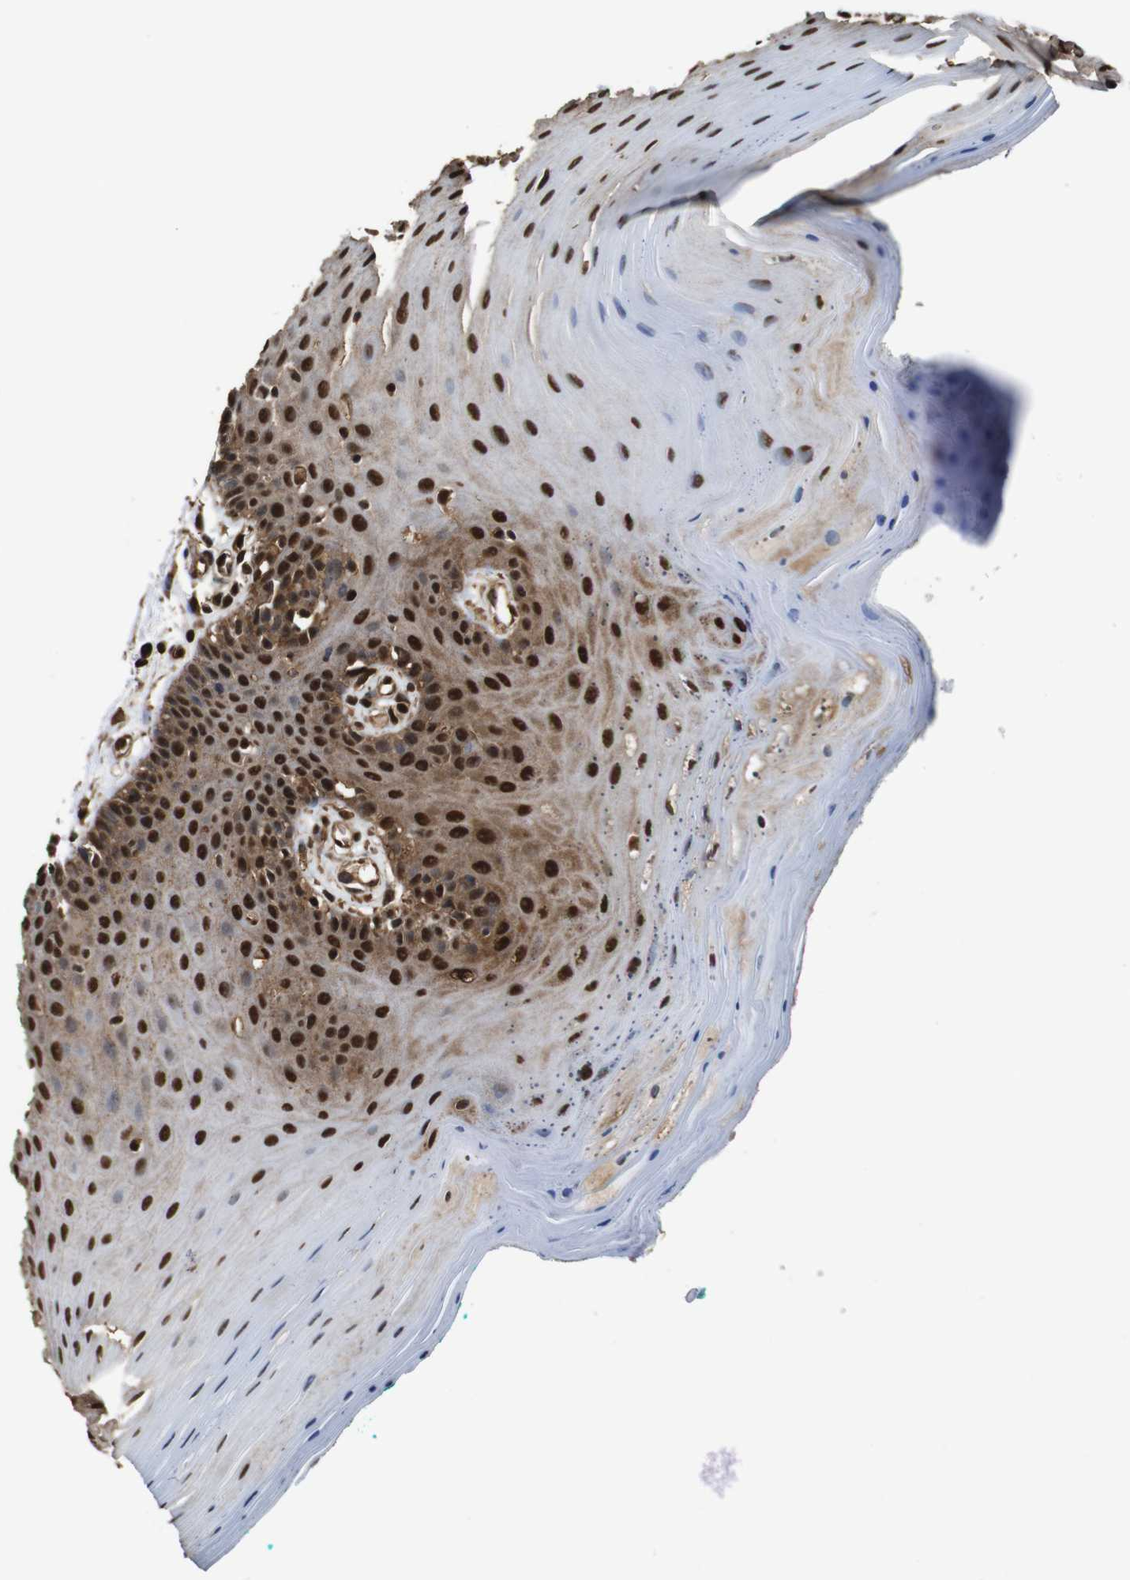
{"staining": {"intensity": "strong", "quantity": "25%-75%", "location": "cytoplasmic/membranous,nuclear"}, "tissue": "oral mucosa", "cell_type": "Squamous epithelial cells", "image_type": "normal", "snomed": [{"axis": "morphology", "description": "Normal tissue, NOS"}, {"axis": "topography", "description": "Skeletal muscle"}, {"axis": "topography", "description": "Oral tissue"}], "caption": "Brown immunohistochemical staining in benign human oral mucosa reveals strong cytoplasmic/membranous,nuclear expression in about 25%-75% of squamous epithelial cells.", "gene": "VCP", "patient": {"sex": "male", "age": 58}}